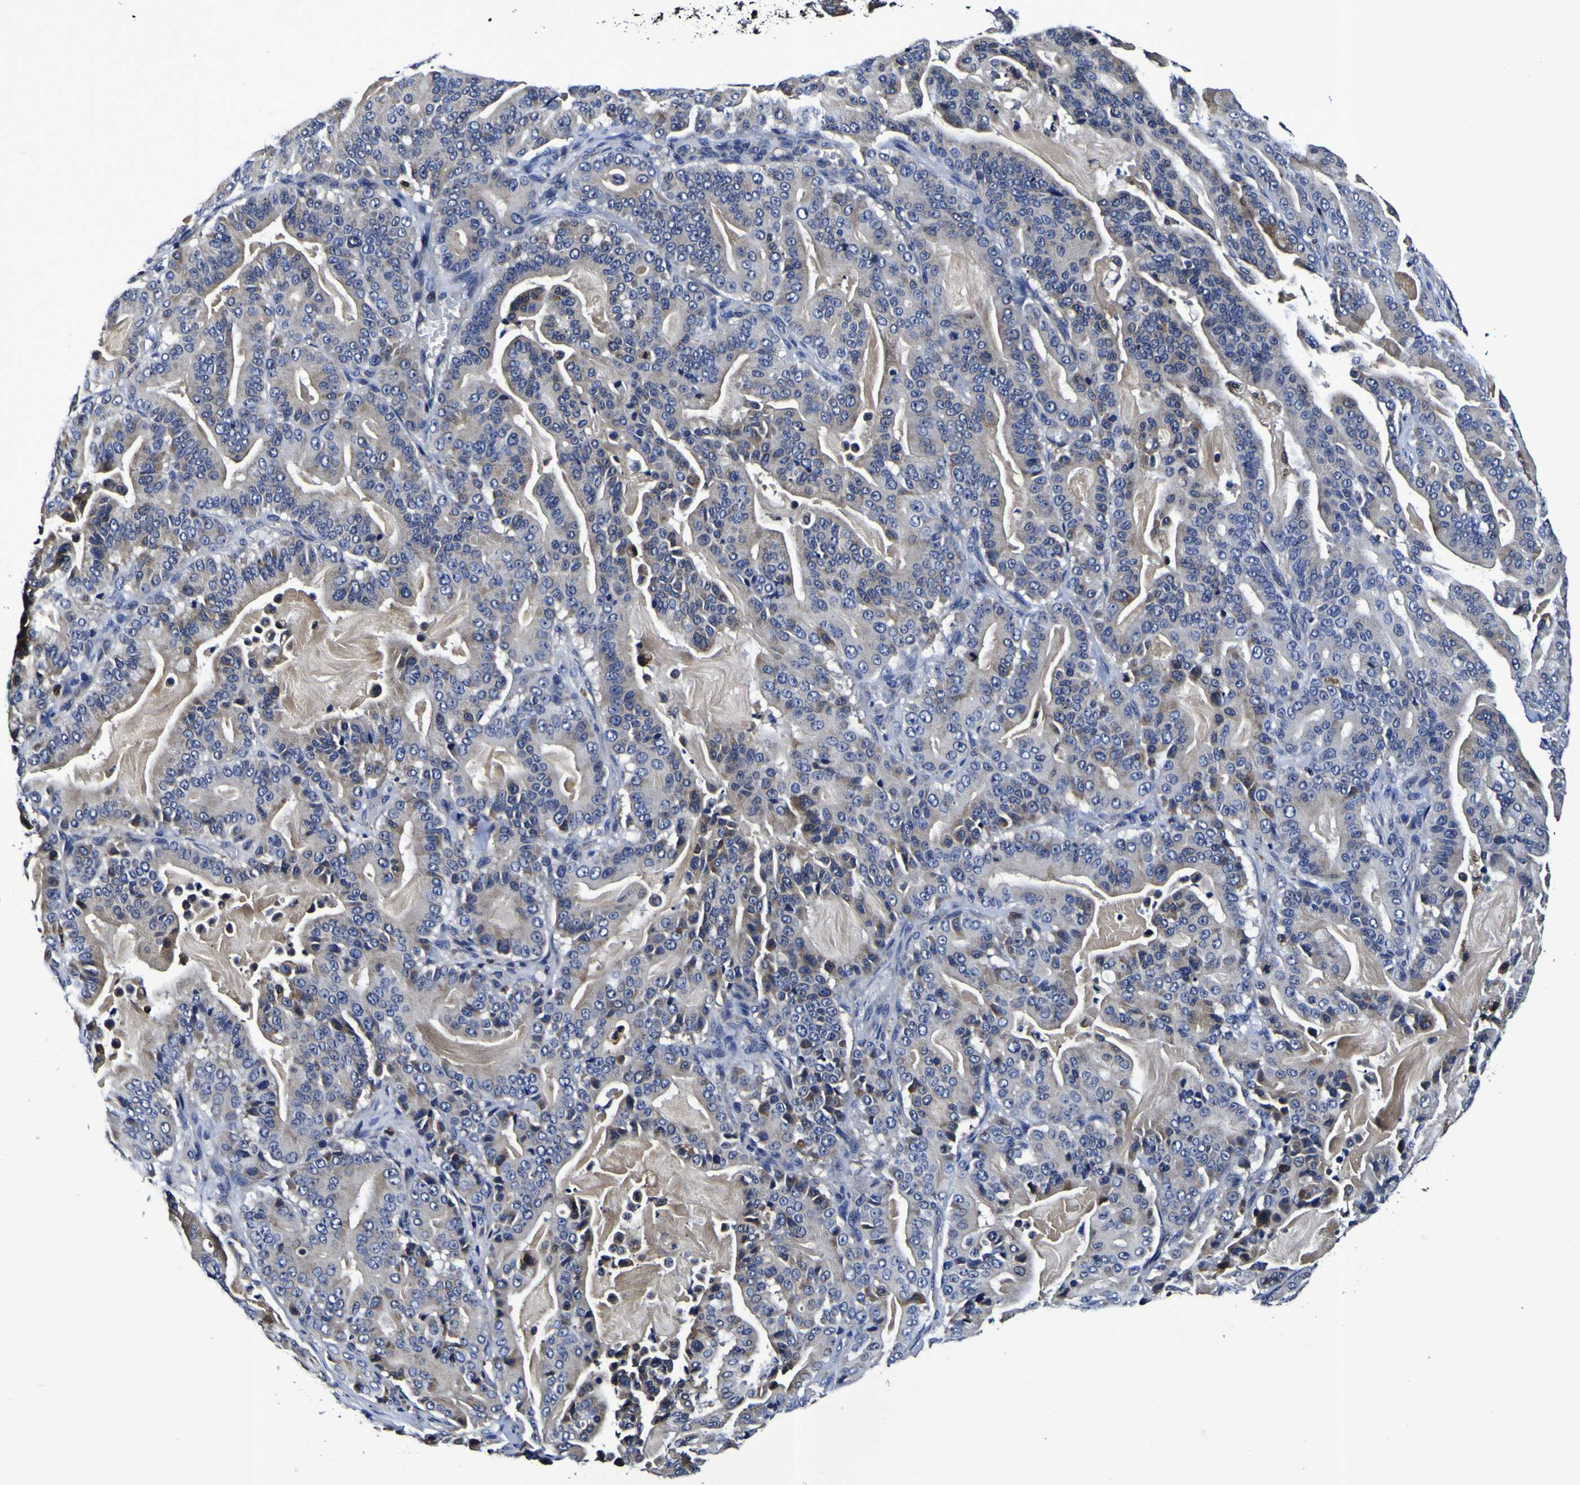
{"staining": {"intensity": "negative", "quantity": "none", "location": "none"}, "tissue": "pancreatic cancer", "cell_type": "Tumor cells", "image_type": "cancer", "snomed": [{"axis": "morphology", "description": "Adenocarcinoma, NOS"}, {"axis": "topography", "description": "Pancreas"}], "caption": "The histopathology image reveals no significant positivity in tumor cells of pancreatic cancer (adenocarcinoma). (Stains: DAB immunohistochemistry (IHC) with hematoxylin counter stain, Microscopy: brightfield microscopy at high magnification).", "gene": "GPX1", "patient": {"sex": "male", "age": 63}}